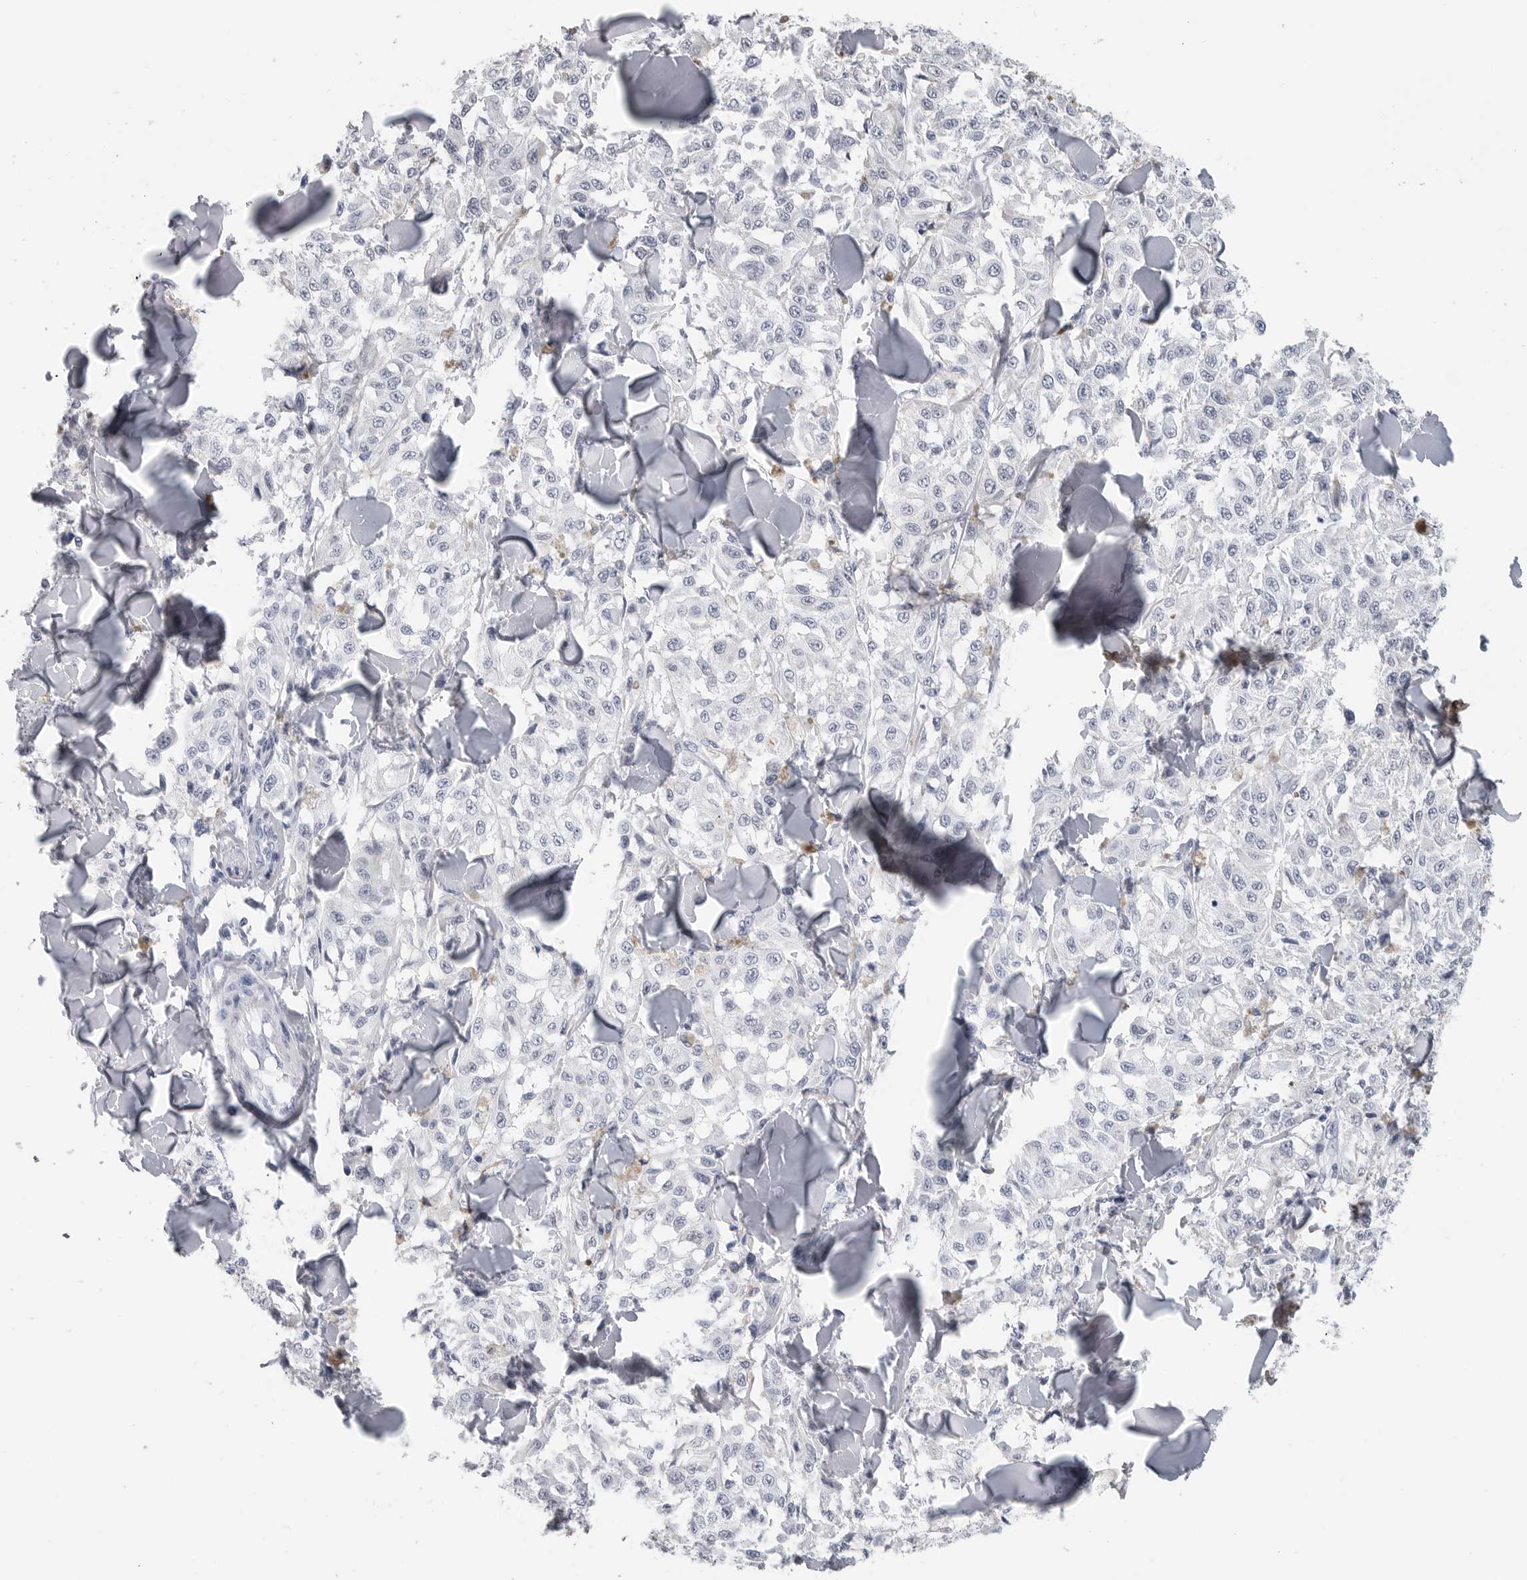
{"staining": {"intensity": "negative", "quantity": "none", "location": "none"}, "tissue": "melanoma", "cell_type": "Tumor cells", "image_type": "cancer", "snomed": [{"axis": "morphology", "description": "Malignant melanoma, NOS"}, {"axis": "topography", "description": "Skin"}], "caption": "DAB (3,3'-diaminobenzidine) immunohistochemical staining of human malignant melanoma displays no significant positivity in tumor cells.", "gene": "CSH1", "patient": {"sex": "female", "age": 64}}